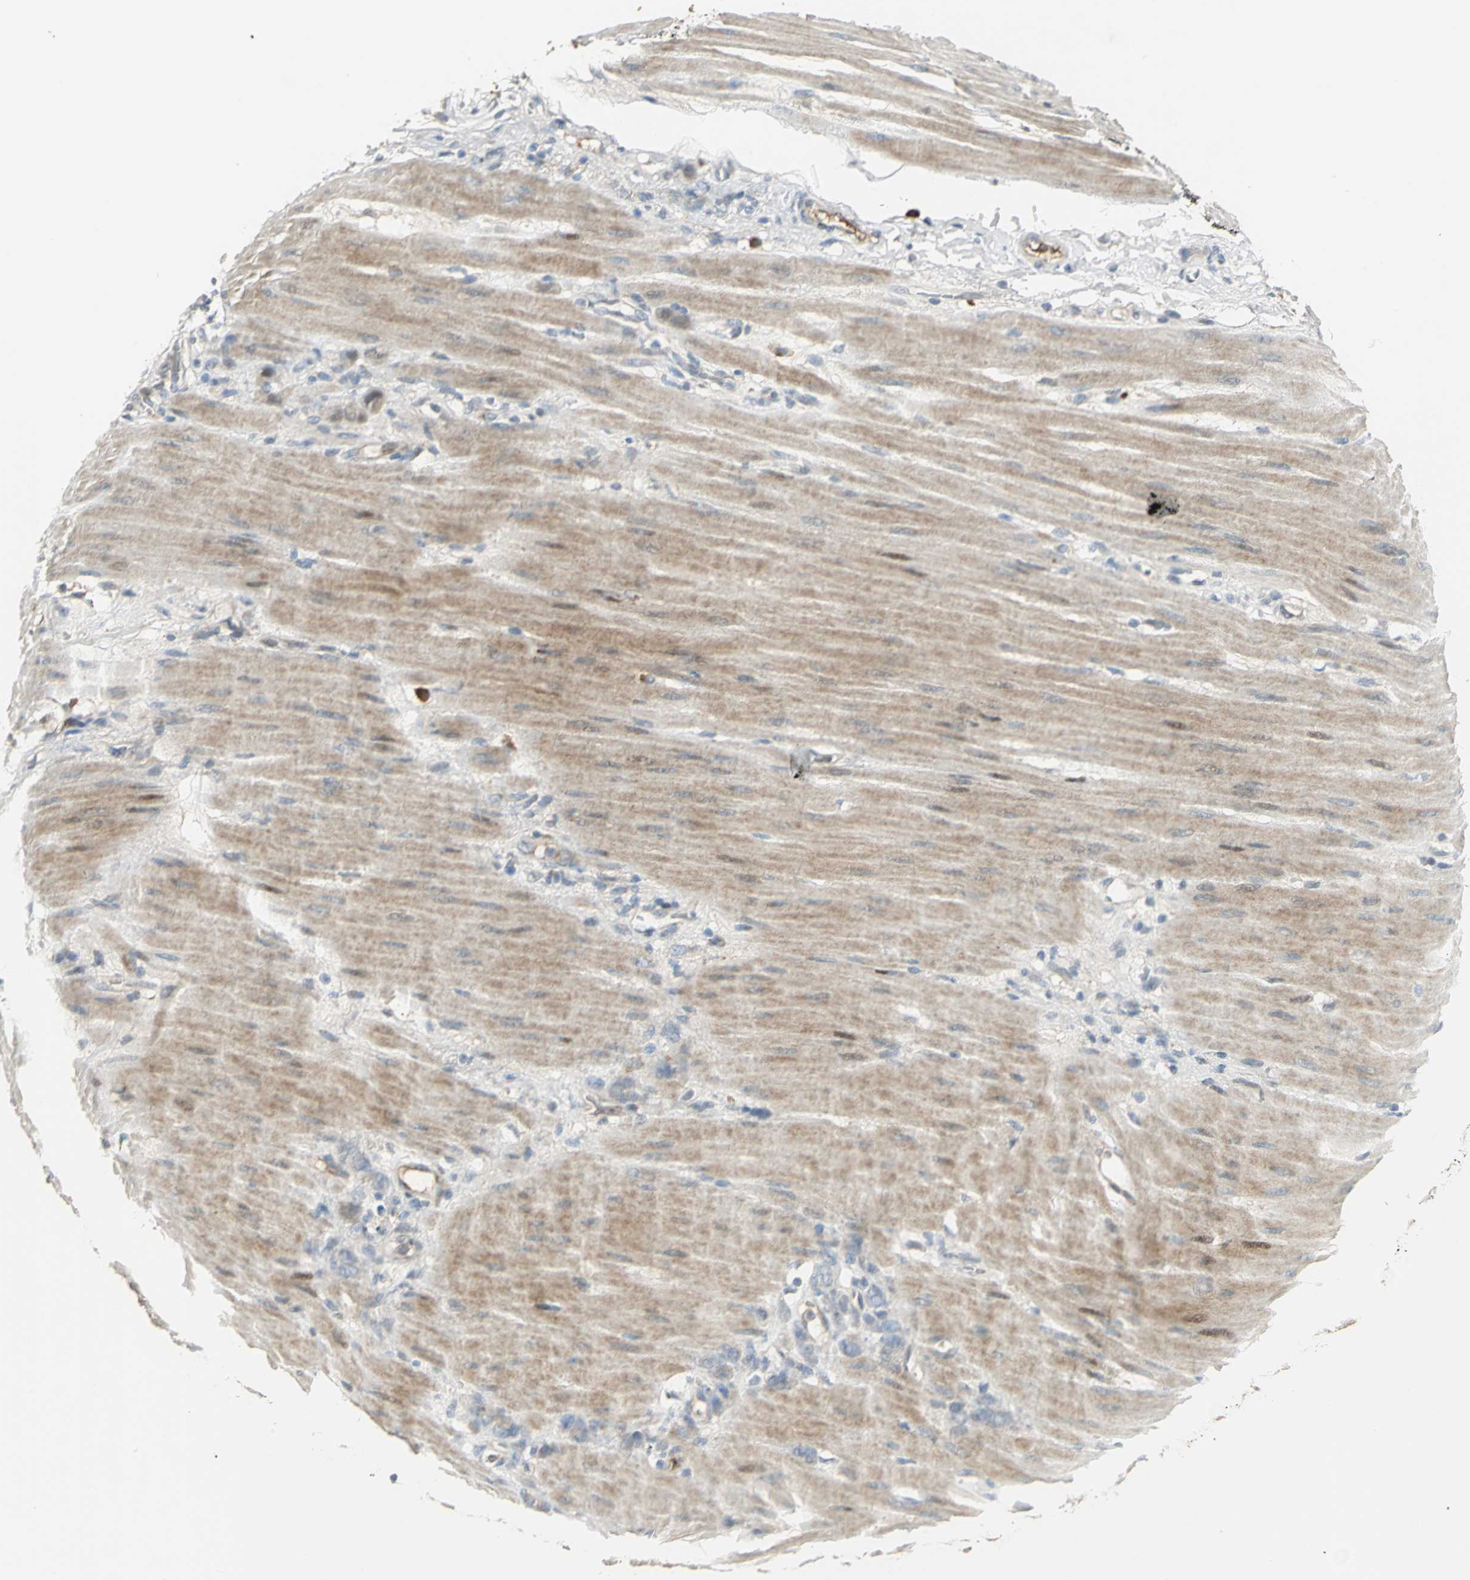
{"staining": {"intensity": "weak", "quantity": "25%-75%", "location": "cytoplasmic/membranous"}, "tissue": "stomach cancer", "cell_type": "Tumor cells", "image_type": "cancer", "snomed": [{"axis": "morphology", "description": "Adenocarcinoma, NOS"}, {"axis": "topography", "description": "Stomach"}], "caption": "Immunohistochemistry (IHC) (DAB (3,3'-diaminobenzidine)) staining of stomach adenocarcinoma displays weak cytoplasmic/membranous protein expression in about 25%-75% of tumor cells.", "gene": "PROC", "patient": {"sex": "male", "age": 82}}